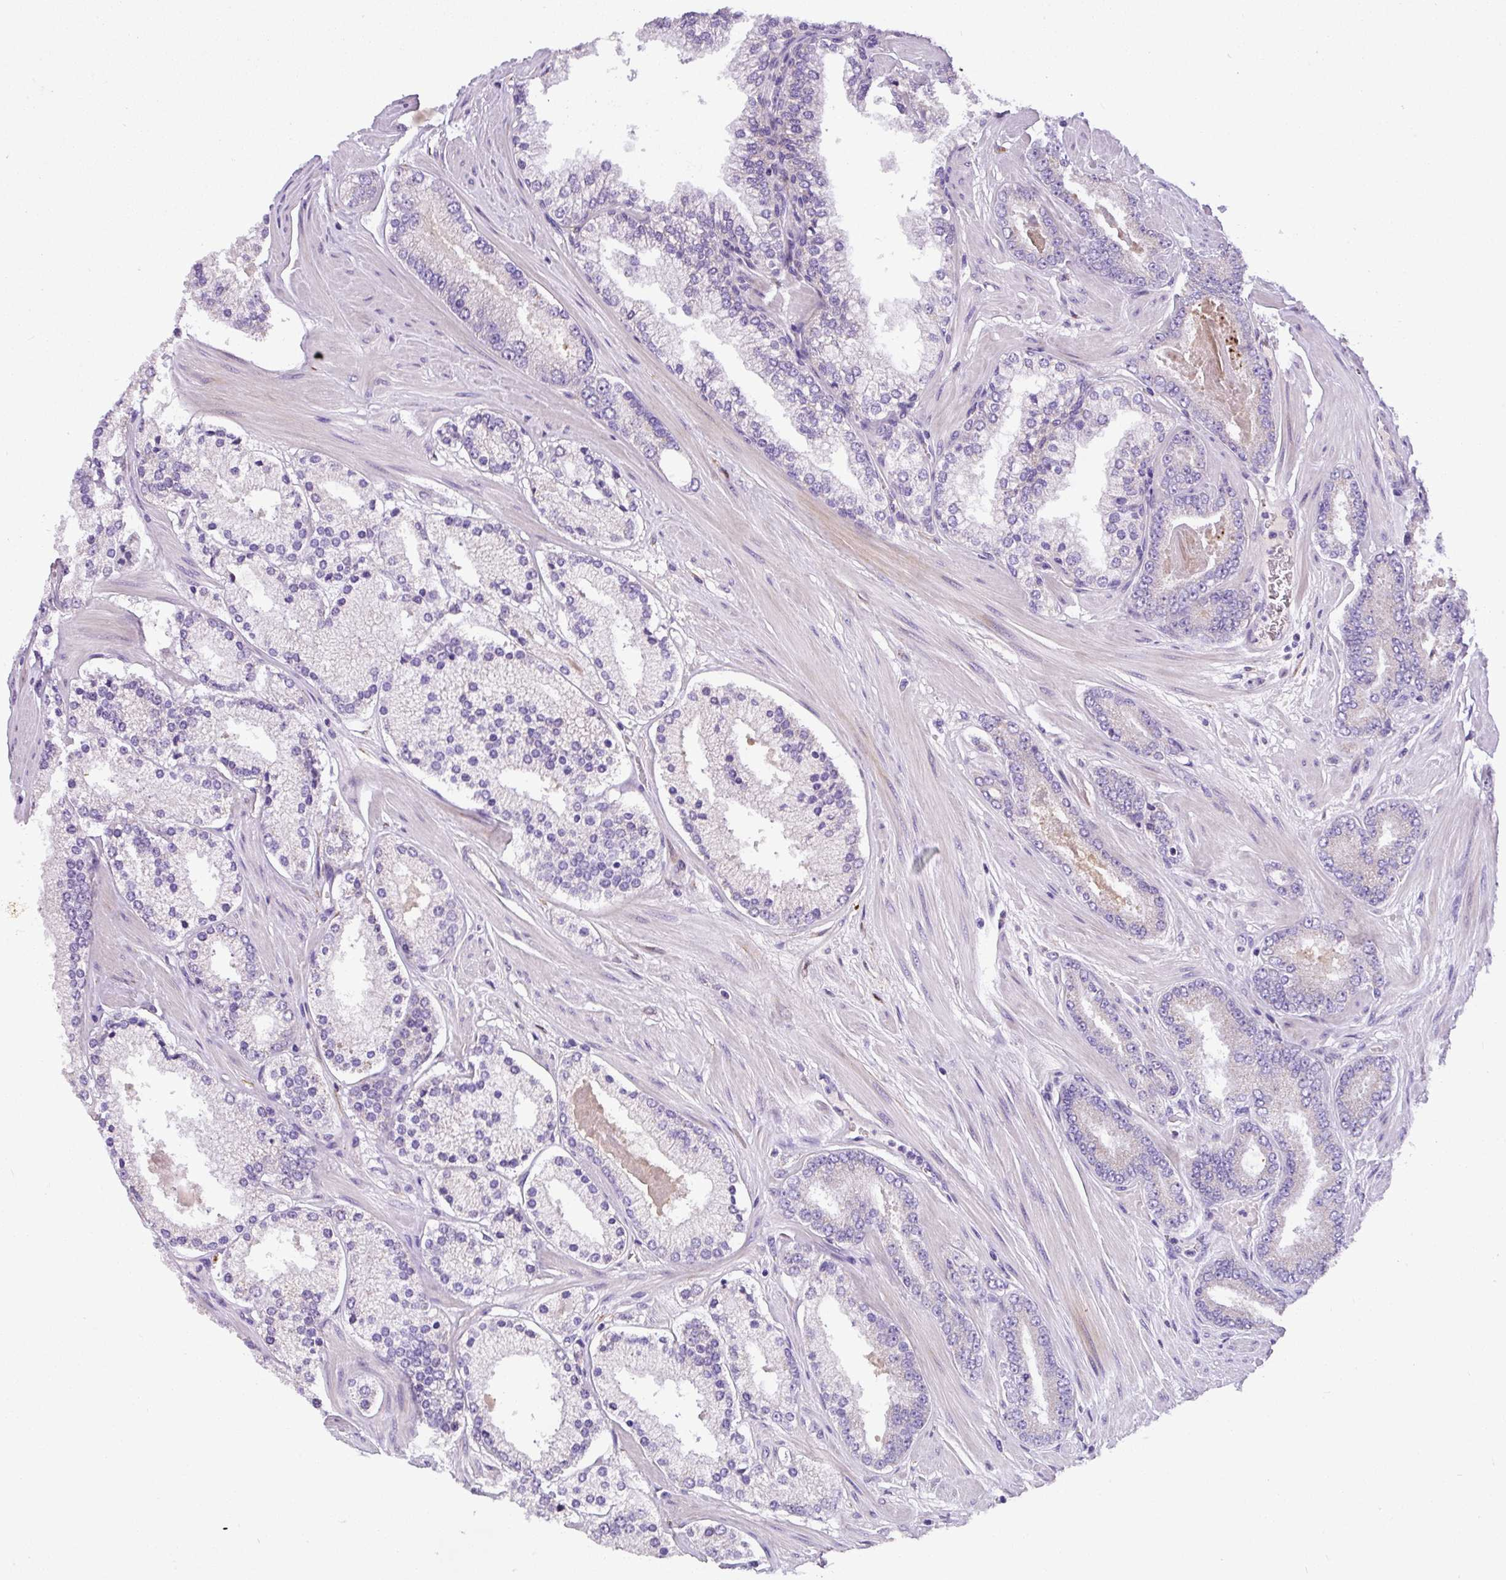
{"staining": {"intensity": "negative", "quantity": "none", "location": "none"}, "tissue": "prostate cancer", "cell_type": "Tumor cells", "image_type": "cancer", "snomed": [{"axis": "morphology", "description": "Adenocarcinoma, Low grade"}, {"axis": "topography", "description": "Prostate"}], "caption": "DAB immunohistochemical staining of human prostate cancer displays no significant staining in tumor cells.", "gene": "ANXA2R", "patient": {"sex": "male", "age": 42}}